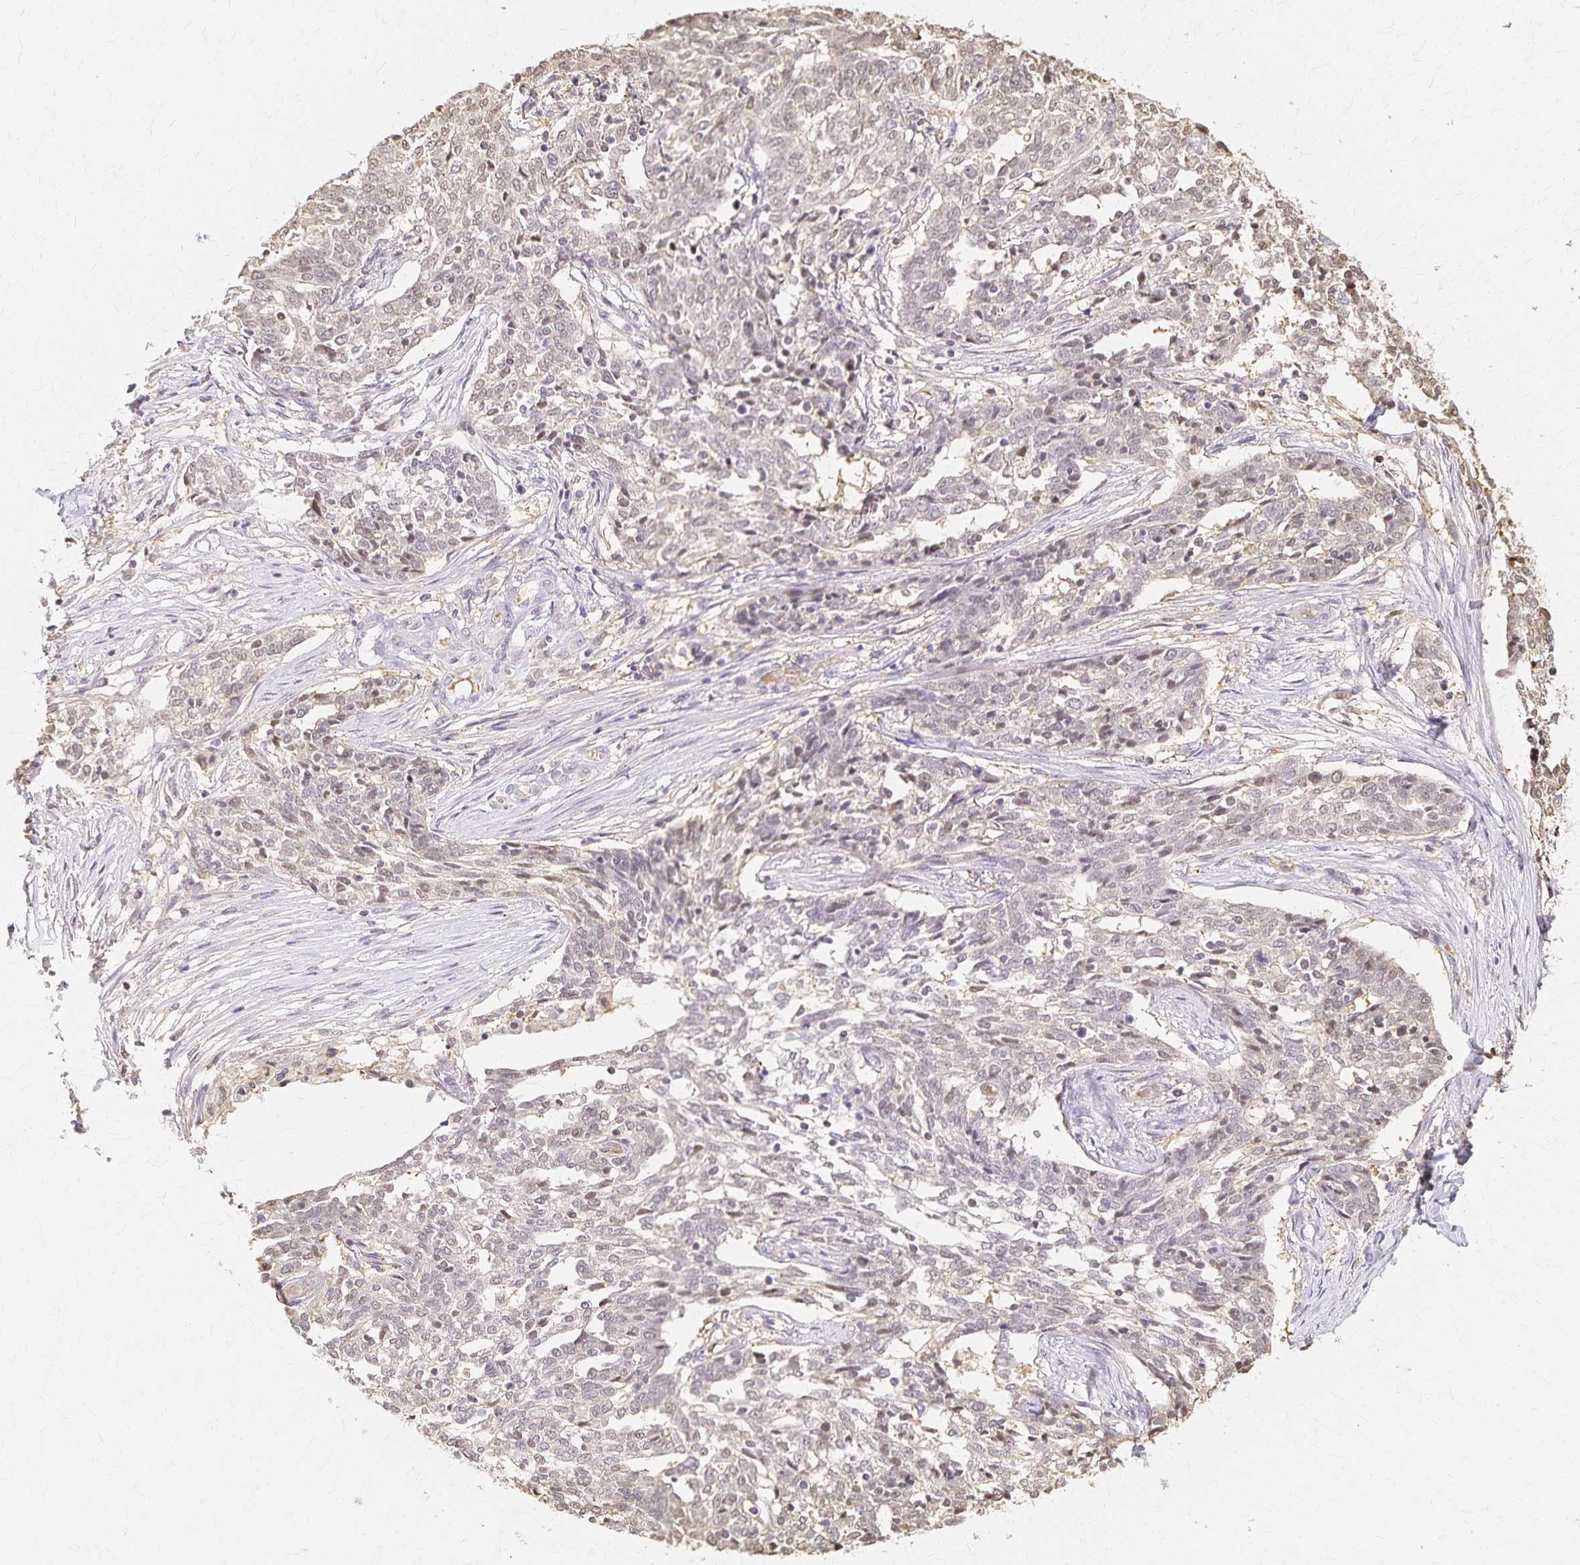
{"staining": {"intensity": "negative", "quantity": "none", "location": "none"}, "tissue": "ovarian cancer", "cell_type": "Tumor cells", "image_type": "cancer", "snomed": [{"axis": "morphology", "description": "Cystadenocarcinoma, serous, NOS"}, {"axis": "topography", "description": "Ovary"}], "caption": "Immunohistochemistry of ovarian cancer shows no expression in tumor cells. Nuclei are stained in blue.", "gene": "AZGP1", "patient": {"sex": "female", "age": 67}}